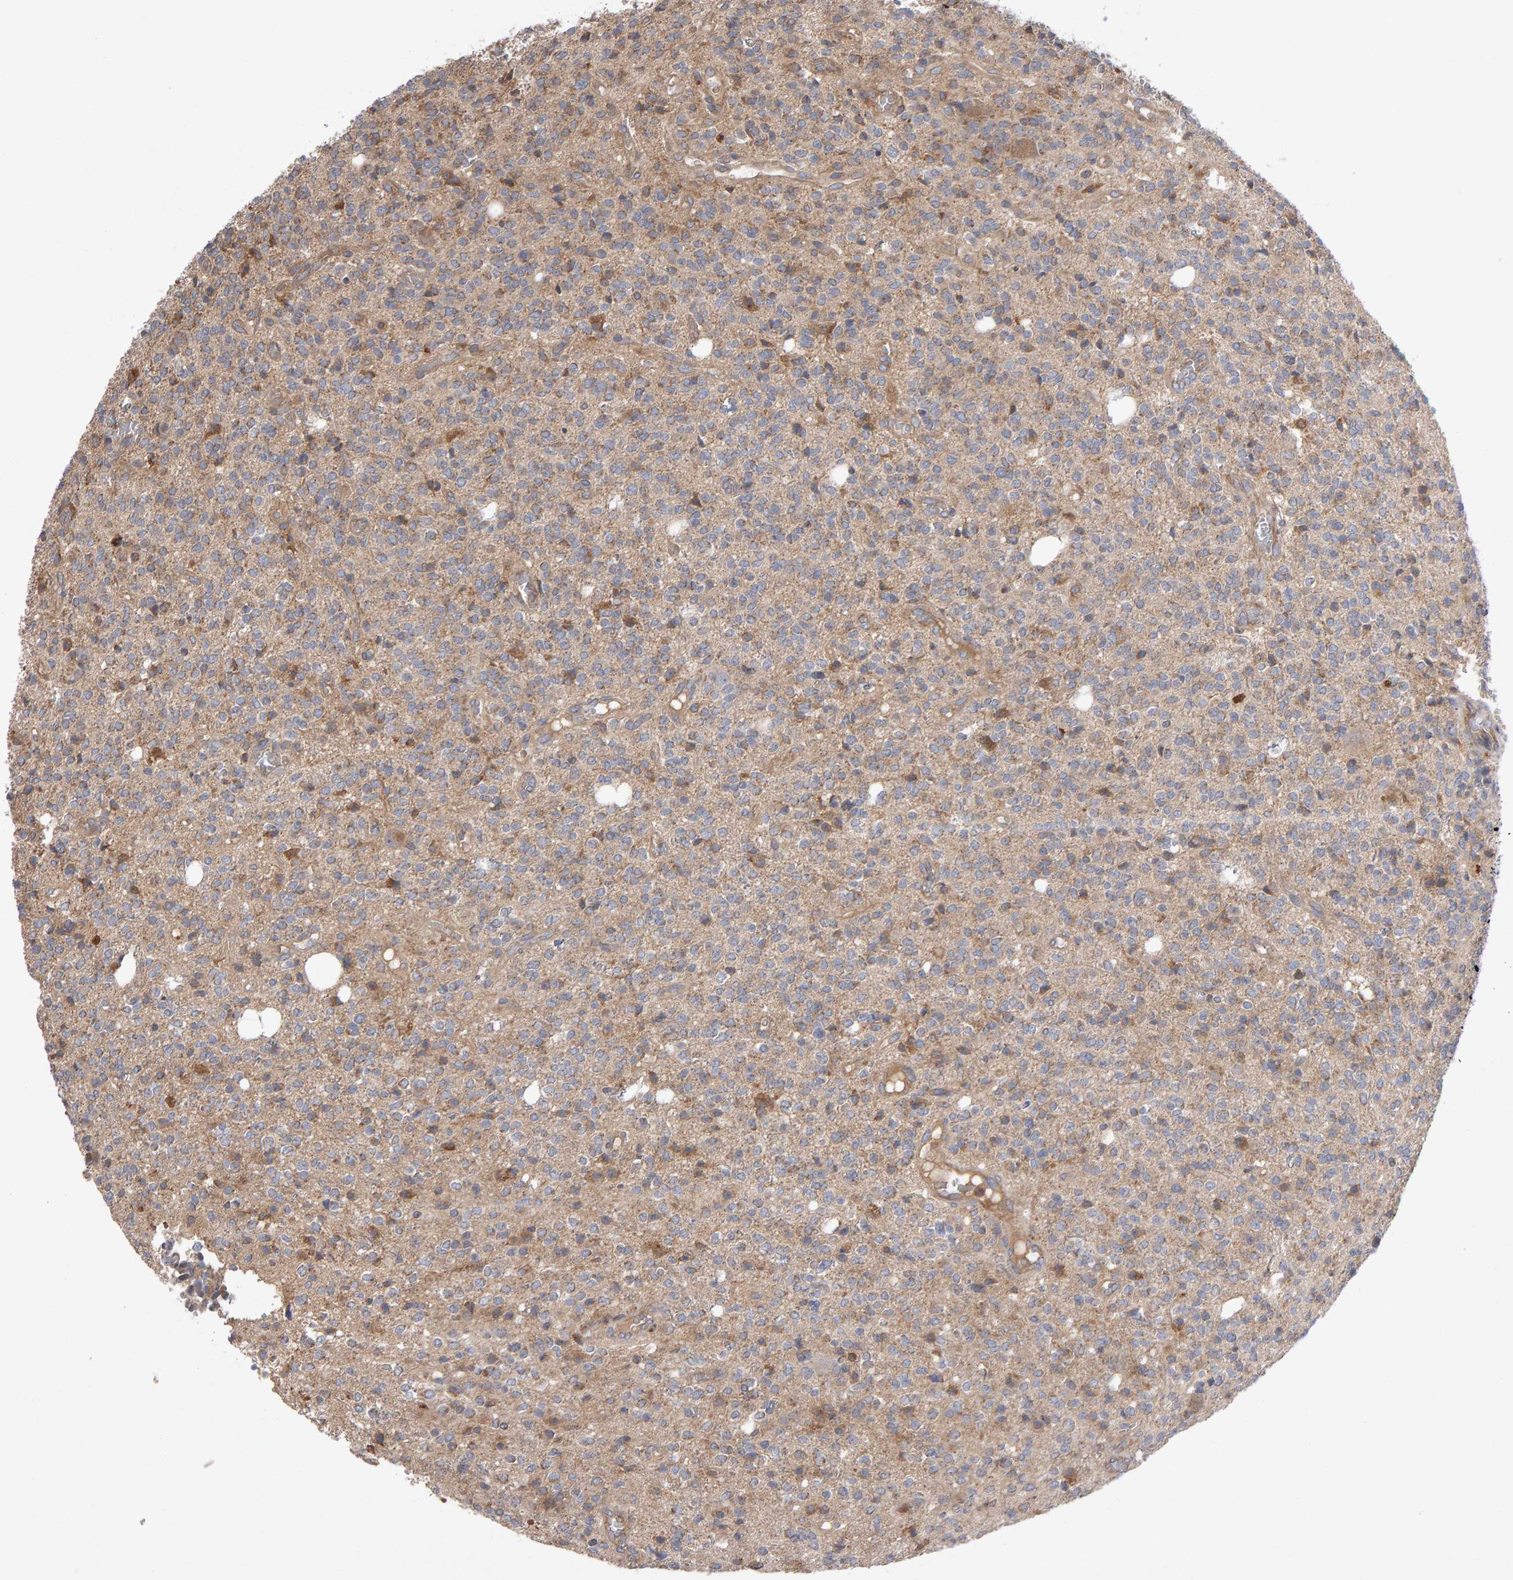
{"staining": {"intensity": "weak", "quantity": ">75%", "location": "cytoplasmic/membranous"}, "tissue": "glioma", "cell_type": "Tumor cells", "image_type": "cancer", "snomed": [{"axis": "morphology", "description": "Glioma, malignant, High grade"}, {"axis": "topography", "description": "Brain"}], "caption": "High-magnification brightfield microscopy of glioma stained with DAB (brown) and counterstained with hematoxylin (blue). tumor cells exhibit weak cytoplasmic/membranous staining is identified in about>75% of cells. The protein of interest is stained brown, and the nuclei are stained in blue (DAB IHC with brightfield microscopy, high magnification).", "gene": "PGS1", "patient": {"sex": "male", "age": 34}}